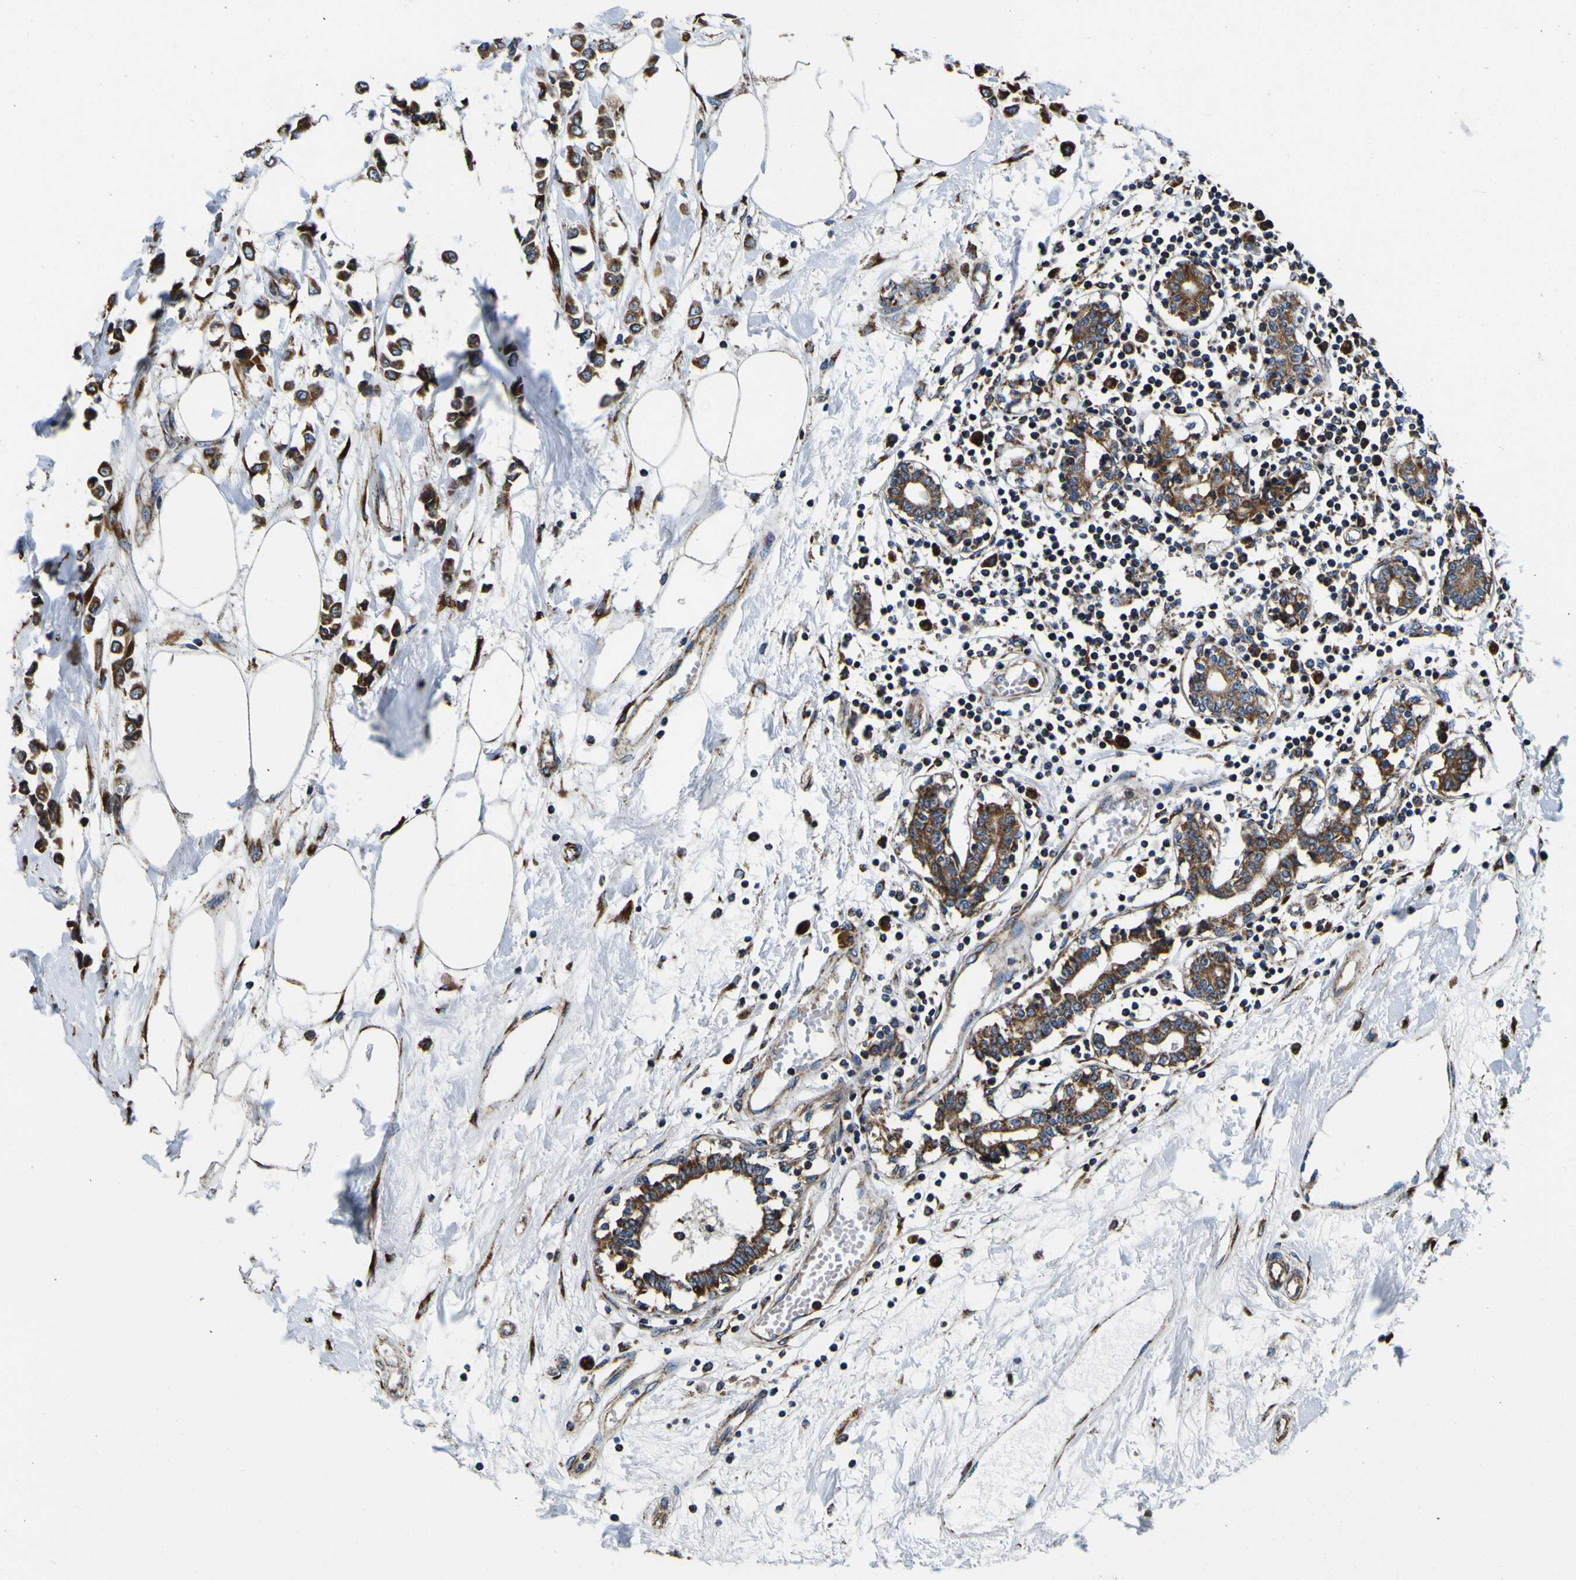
{"staining": {"intensity": "strong", "quantity": ">75%", "location": "cytoplasmic/membranous"}, "tissue": "breast cancer", "cell_type": "Tumor cells", "image_type": "cancer", "snomed": [{"axis": "morphology", "description": "Lobular carcinoma"}, {"axis": "topography", "description": "Breast"}], "caption": "Strong cytoplasmic/membranous positivity for a protein is present in about >75% of tumor cells of breast cancer (lobular carcinoma) using immunohistochemistry.", "gene": "INPP5A", "patient": {"sex": "female", "age": 51}}